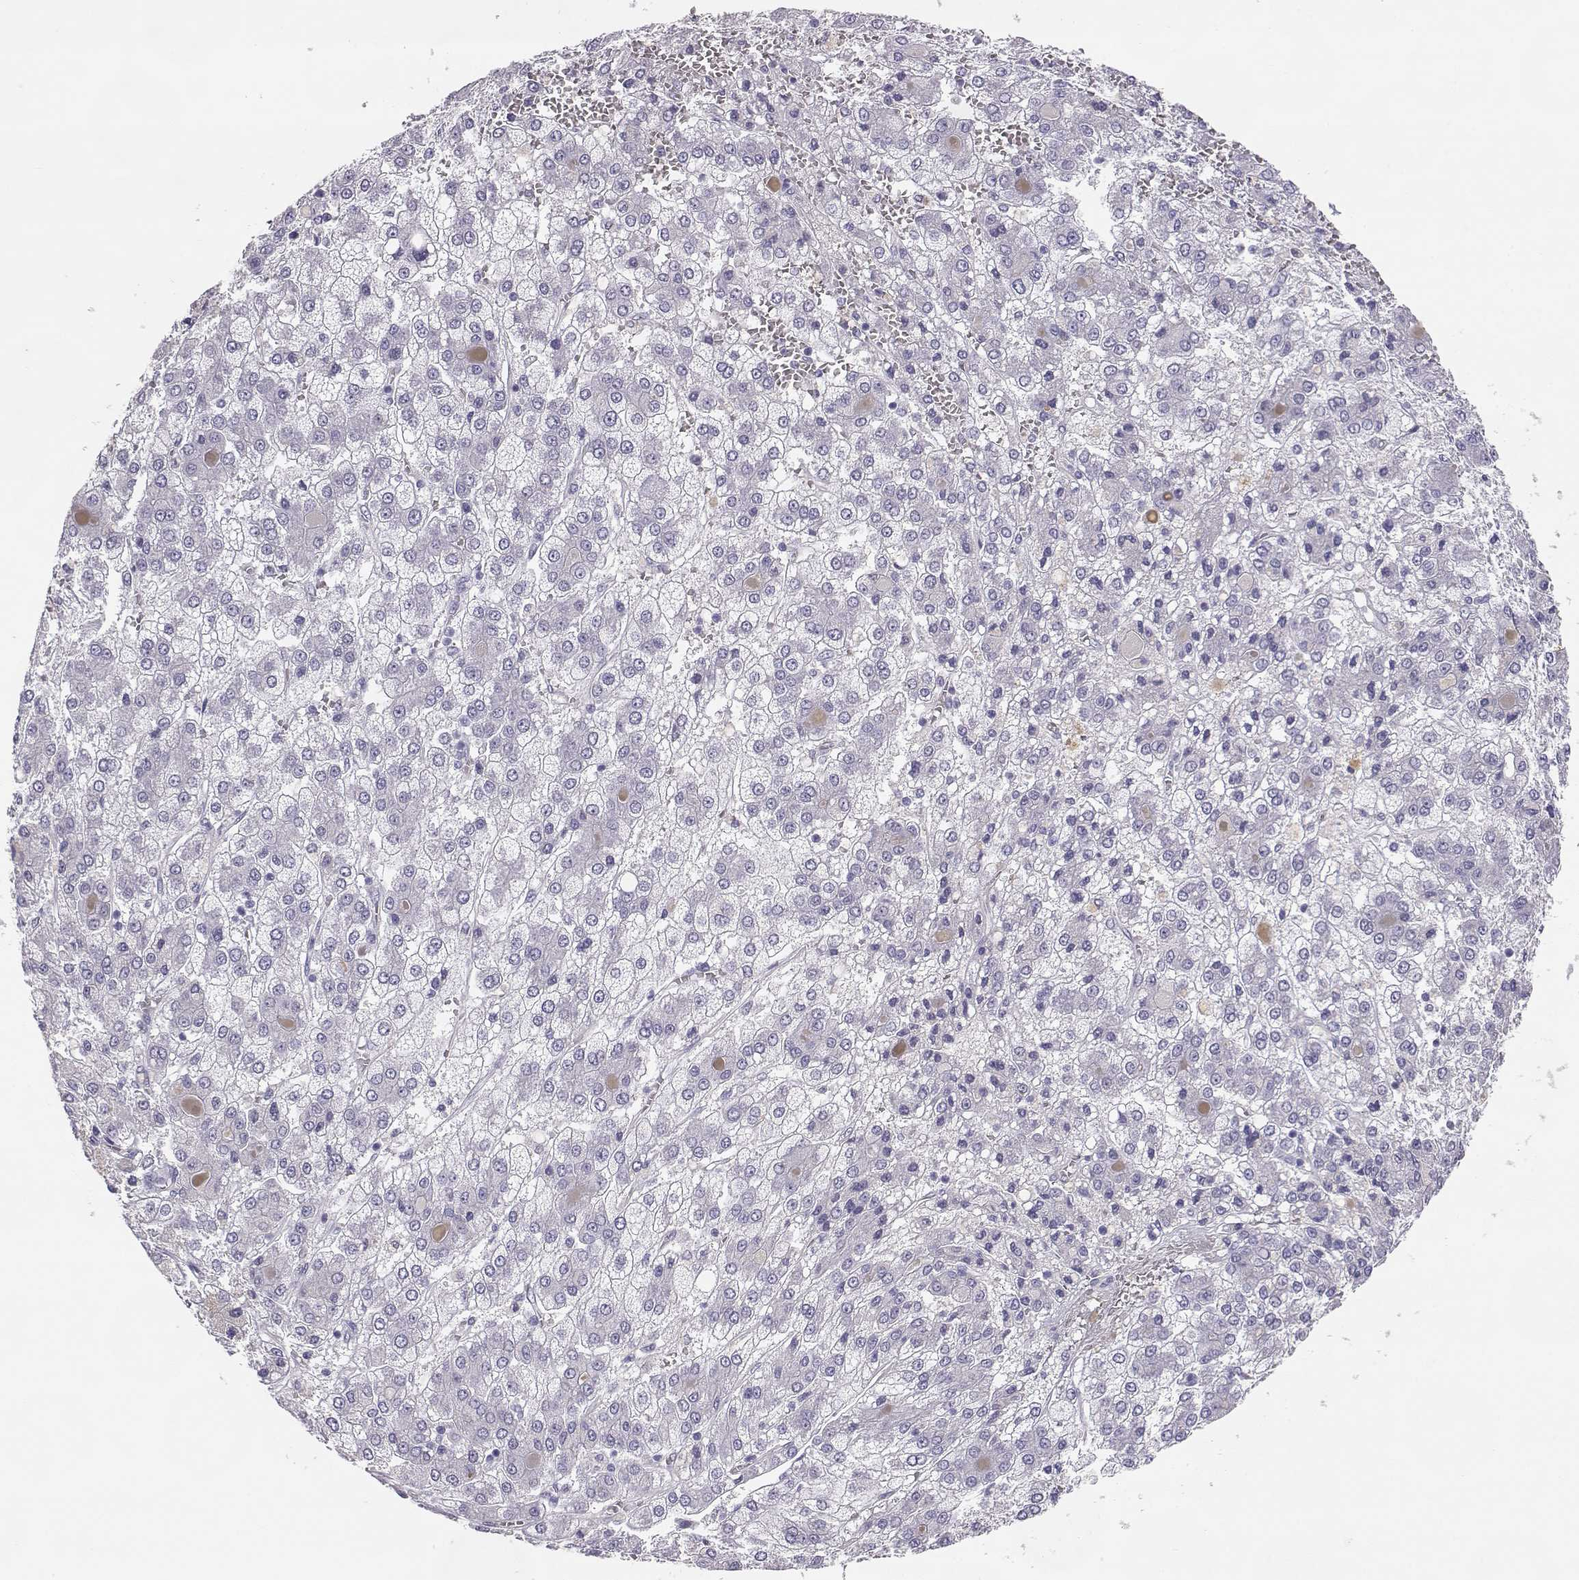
{"staining": {"intensity": "negative", "quantity": "none", "location": "none"}, "tissue": "liver cancer", "cell_type": "Tumor cells", "image_type": "cancer", "snomed": [{"axis": "morphology", "description": "Carcinoma, Hepatocellular, NOS"}, {"axis": "topography", "description": "Liver"}], "caption": "The photomicrograph shows no significant staining in tumor cells of liver cancer (hepatocellular carcinoma).", "gene": "ENDOU", "patient": {"sex": "male", "age": 73}}